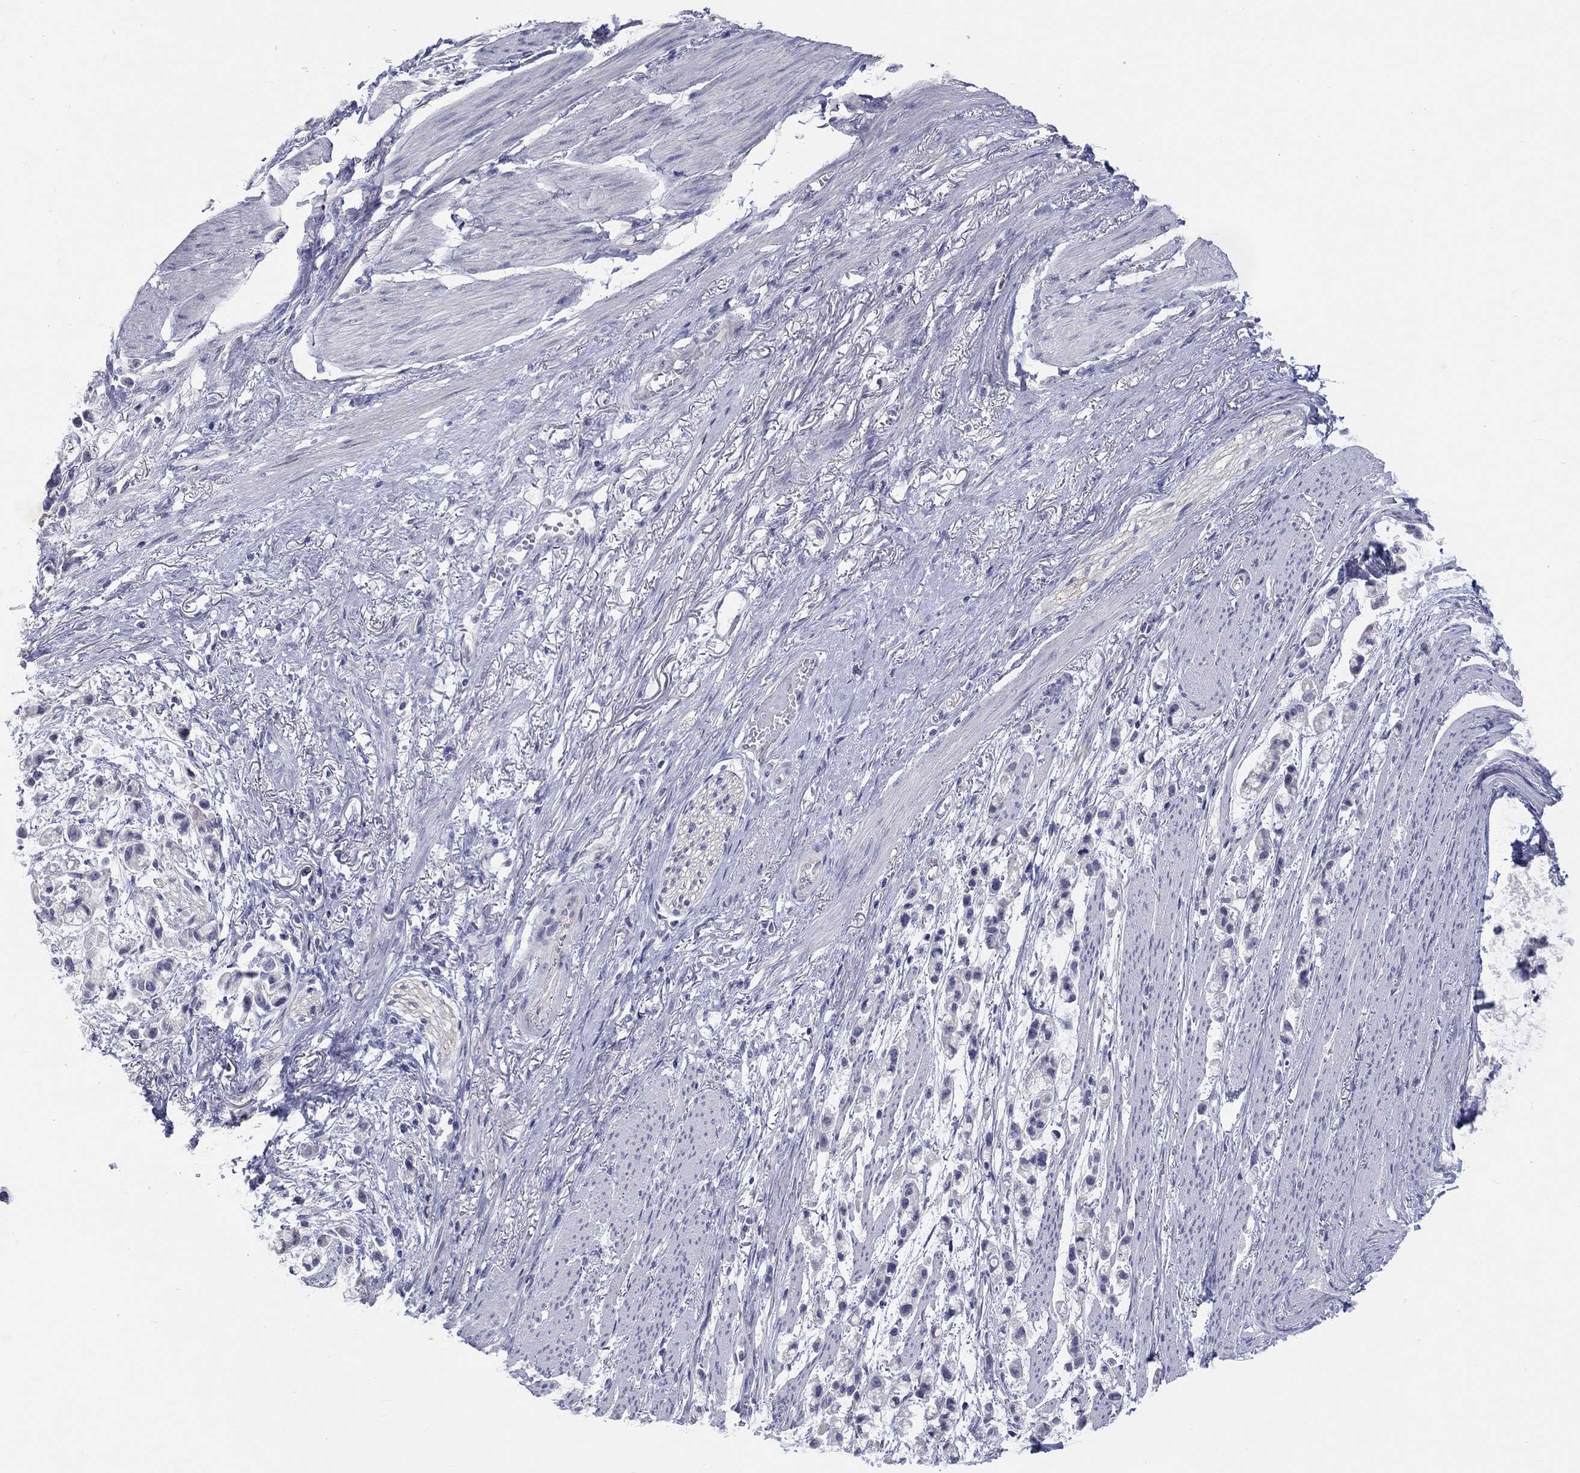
{"staining": {"intensity": "negative", "quantity": "none", "location": "none"}, "tissue": "stomach cancer", "cell_type": "Tumor cells", "image_type": "cancer", "snomed": [{"axis": "morphology", "description": "Adenocarcinoma, NOS"}, {"axis": "topography", "description": "Stomach"}], "caption": "Micrograph shows no significant protein expression in tumor cells of stomach cancer (adenocarcinoma). The staining was performed using DAB (3,3'-diaminobenzidine) to visualize the protein expression in brown, while the nuclei were stained in blue with hematoxylin (Magnification: 20x).", "gene": "LRRC4C", "patient": {"sex": "female", "age": 81}}